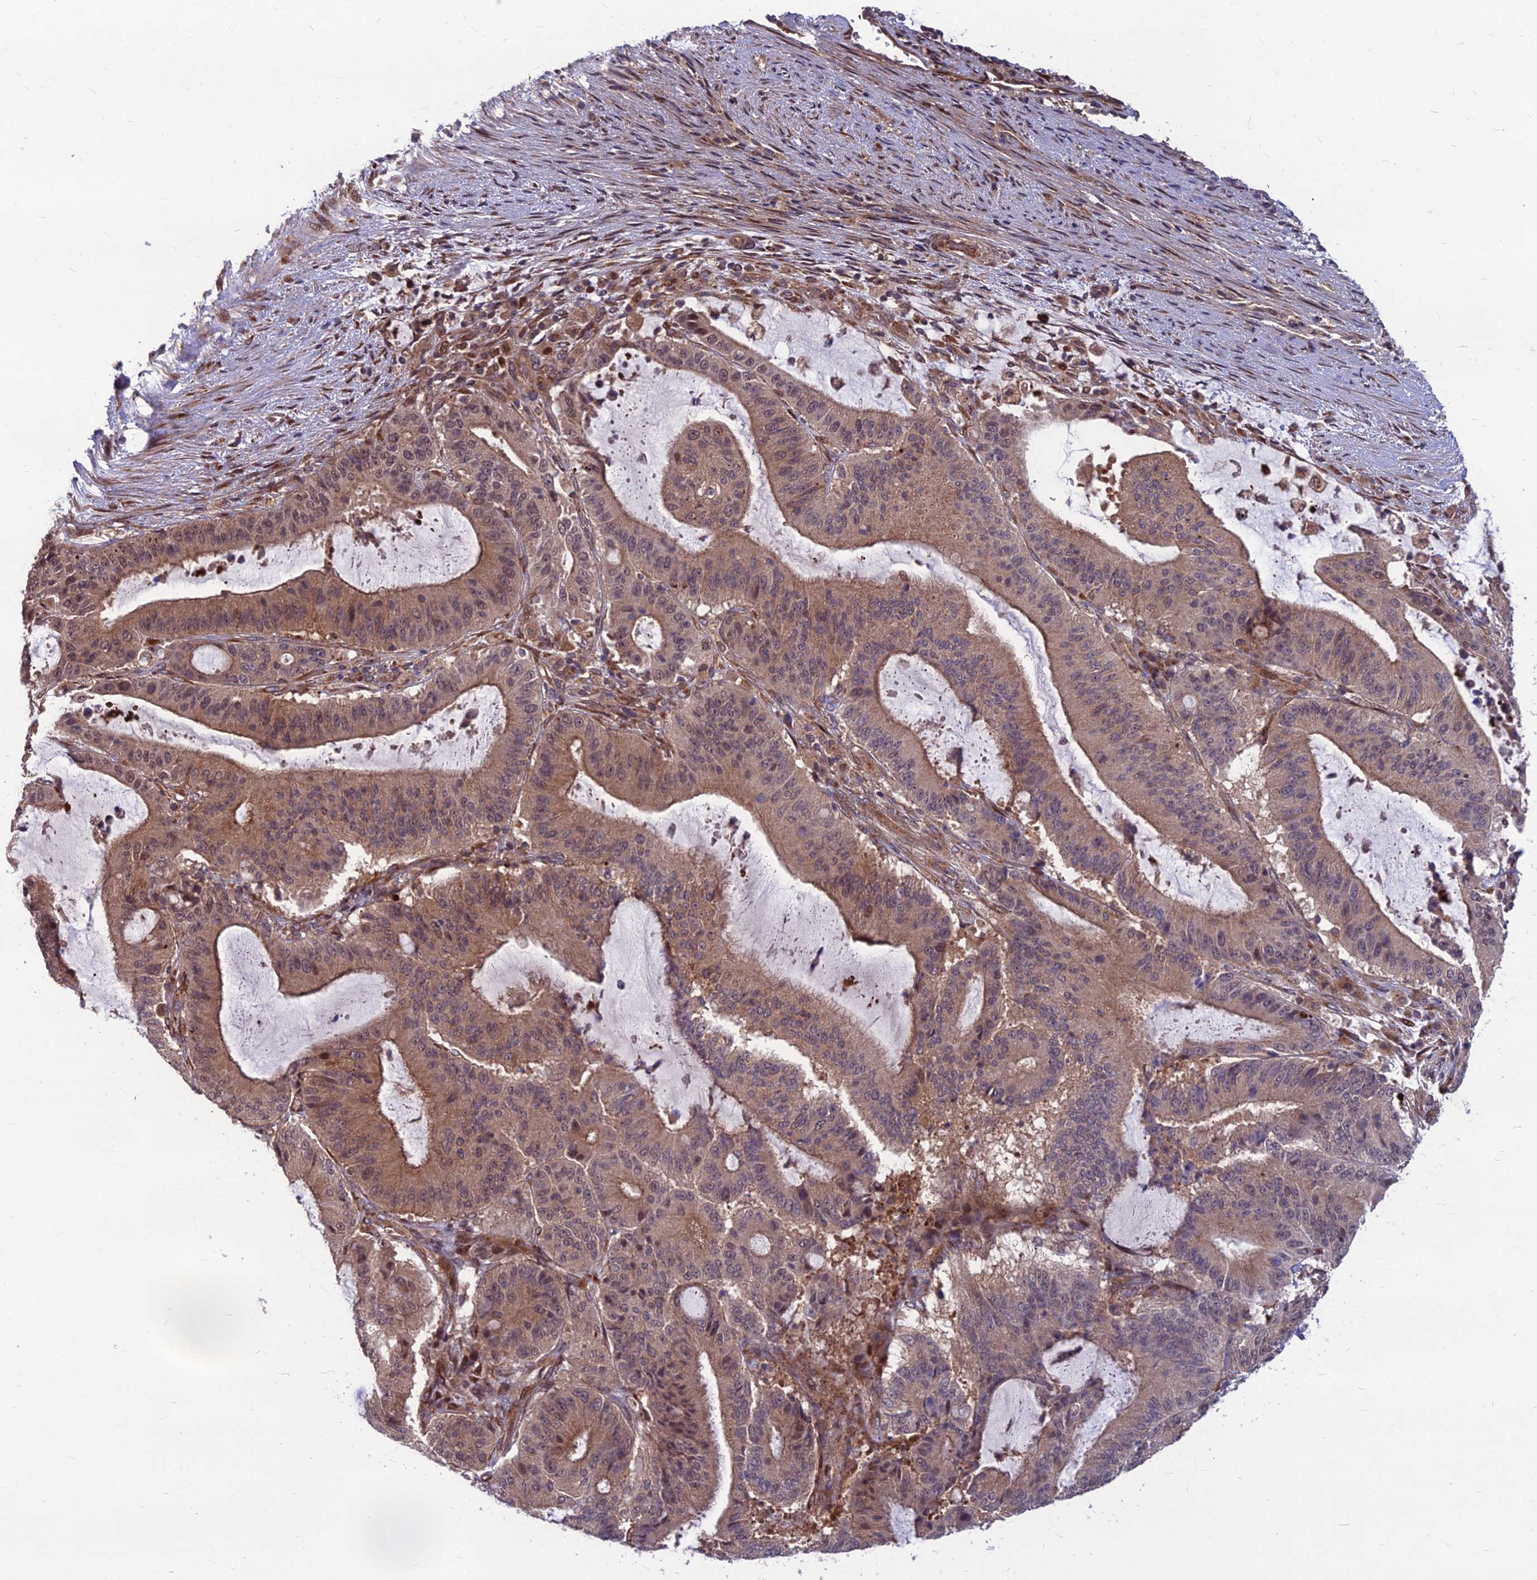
{"staining": {"intensity": "moderate", "quantity": "25%-75%", "location": "cytoplasmic/membranous"}, "tissue": "liver cancer", "cell_type": "Tumor cells", "image_type": "cancer", "snomed": [{"axis": "morphology", "description": "Normal tissue, NOS"}, {"axis": "morphology", "description": "Cholangiocarcinoma"}, {"axis": "topography", "description": "Liver"}, {"axis": "topography", "description": "Peripheral nerve tissue"}], "caption": "A brown stain shows moderate cytoplasmic/membranous expression of a protein in human liver cancer tumor cells. Using DAB (brown) and hematoxylin (blue) stains, captured at high magnification using brightfield microscopy.", "gene": "MFSD8", "patient": {"sex": "female", "age": 73}}